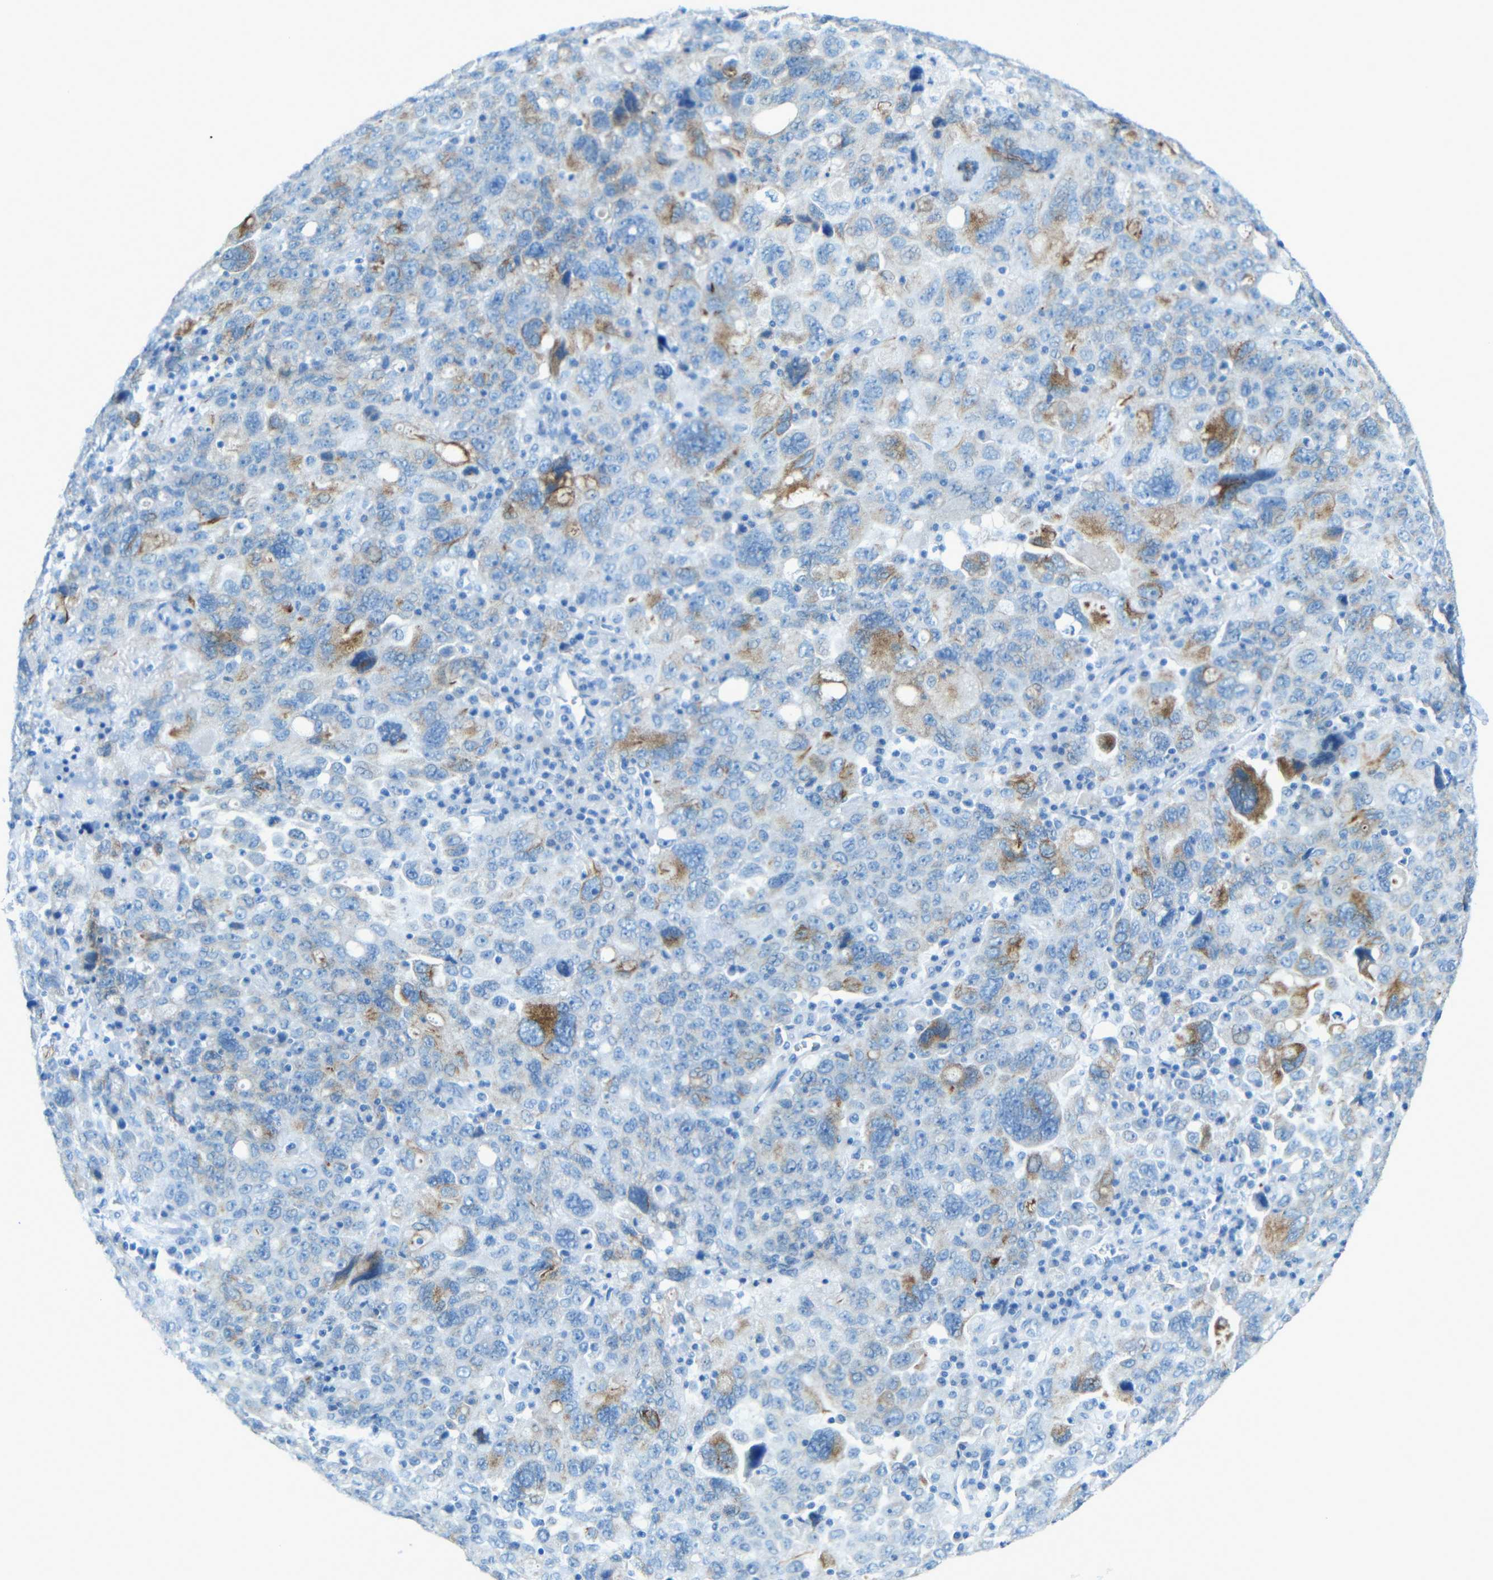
{"staining": {"intensity": "moderate", "quantity": "25%-75%", "location": "cytoplasmic/membranous"}, "tissue": "ovarian cancer", "cell_type": "Tumor cells", "image_type": "cancer", "snomed": [{"axis": "morphology", "description": "Carcinoma, endometroid"}, {"axis": "topography", "description": "Ovary"}], "caption": "A histopathology image of ovarian cancer (endometroid carcinoma) stained for a protein demonstrates moderate cytoplasmic/membranous brown staining in tumor cells. The protein is shown in brown color, while the nuclei are stained blue.", "gene": "TUBB4B", "patient": {"sex": "female", "age": 62}}